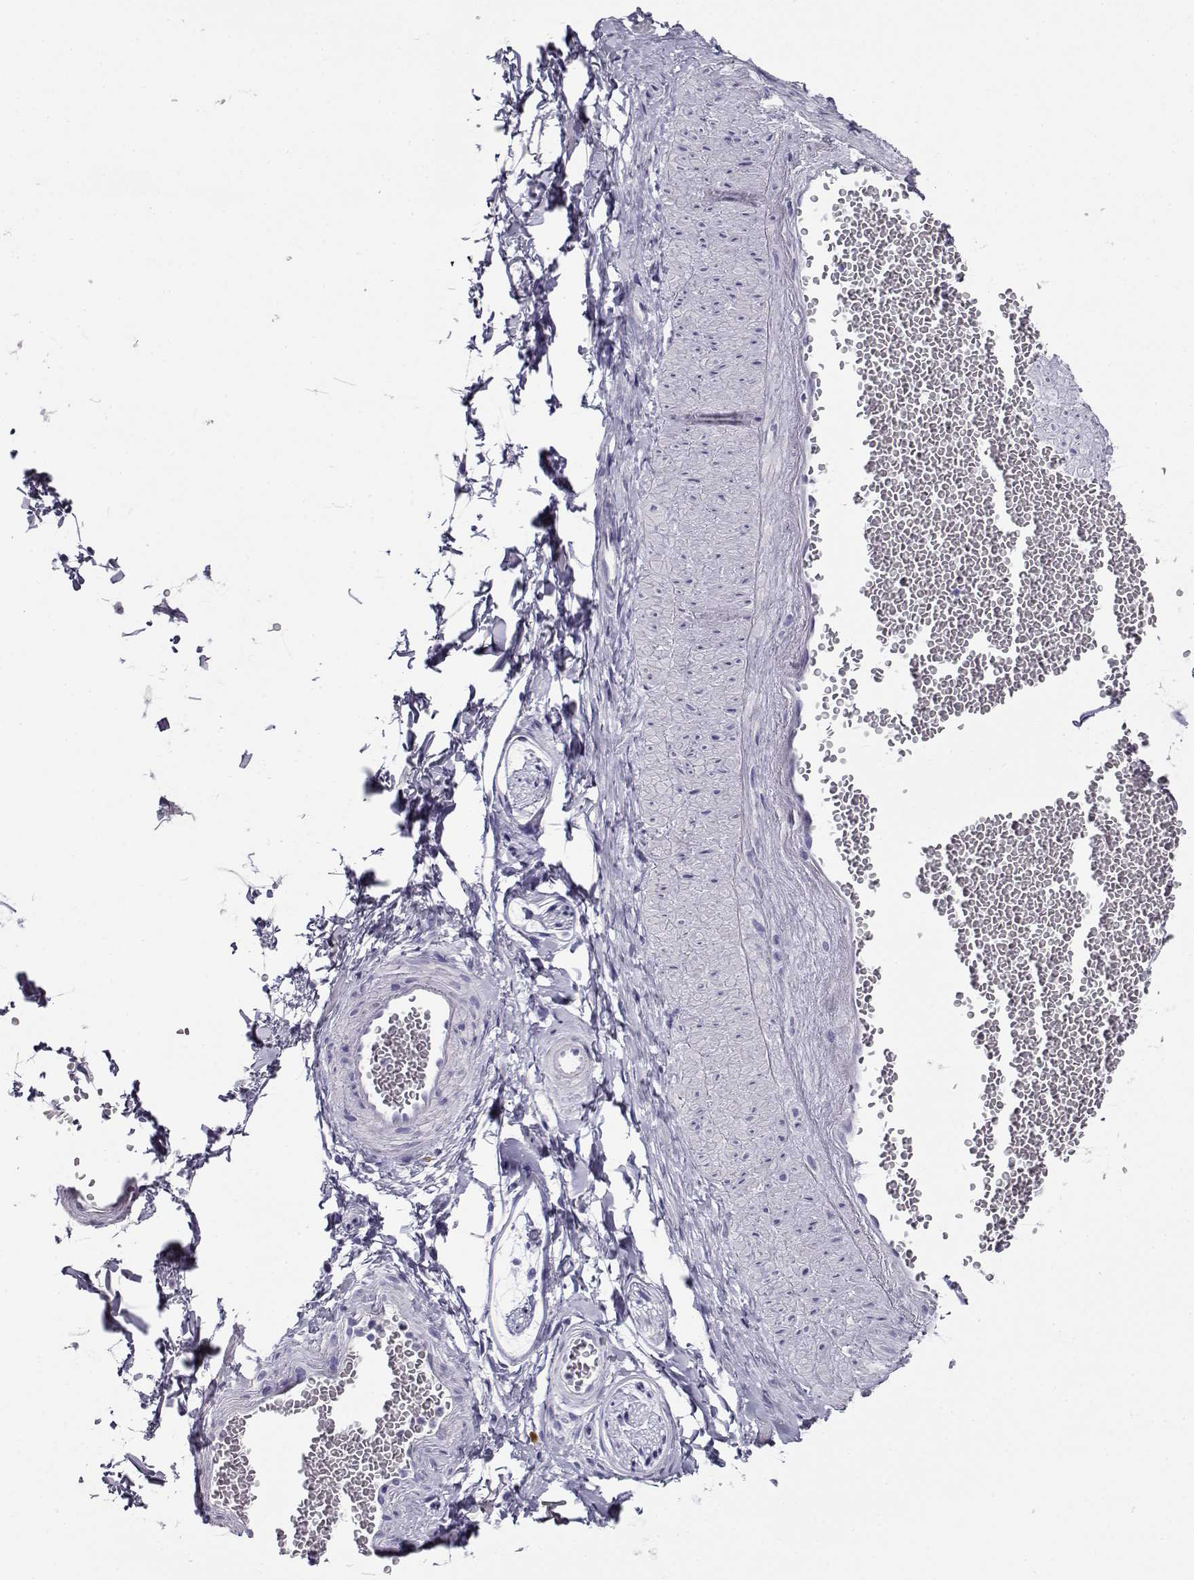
{"staining": {"intensity": "negative", "quantity": "none", "location": "none"}, "tissue": "adipose tissue", "cell_type": "Adipocytes", "image_type": "normal", "snomed": [{"axis": "morphology", "description": "Normal tissue, NOS"}, {"axis": "topography", "description": "Smooth muscle"}, {"axis": "topography", "description": "Peripheral nerve tissue"}], "caption": "Adipocytes show no significant positivity in unremarkable adipose tissue.", "gene": "CABS1", "patient": {"sex": "male", "age": 22}}